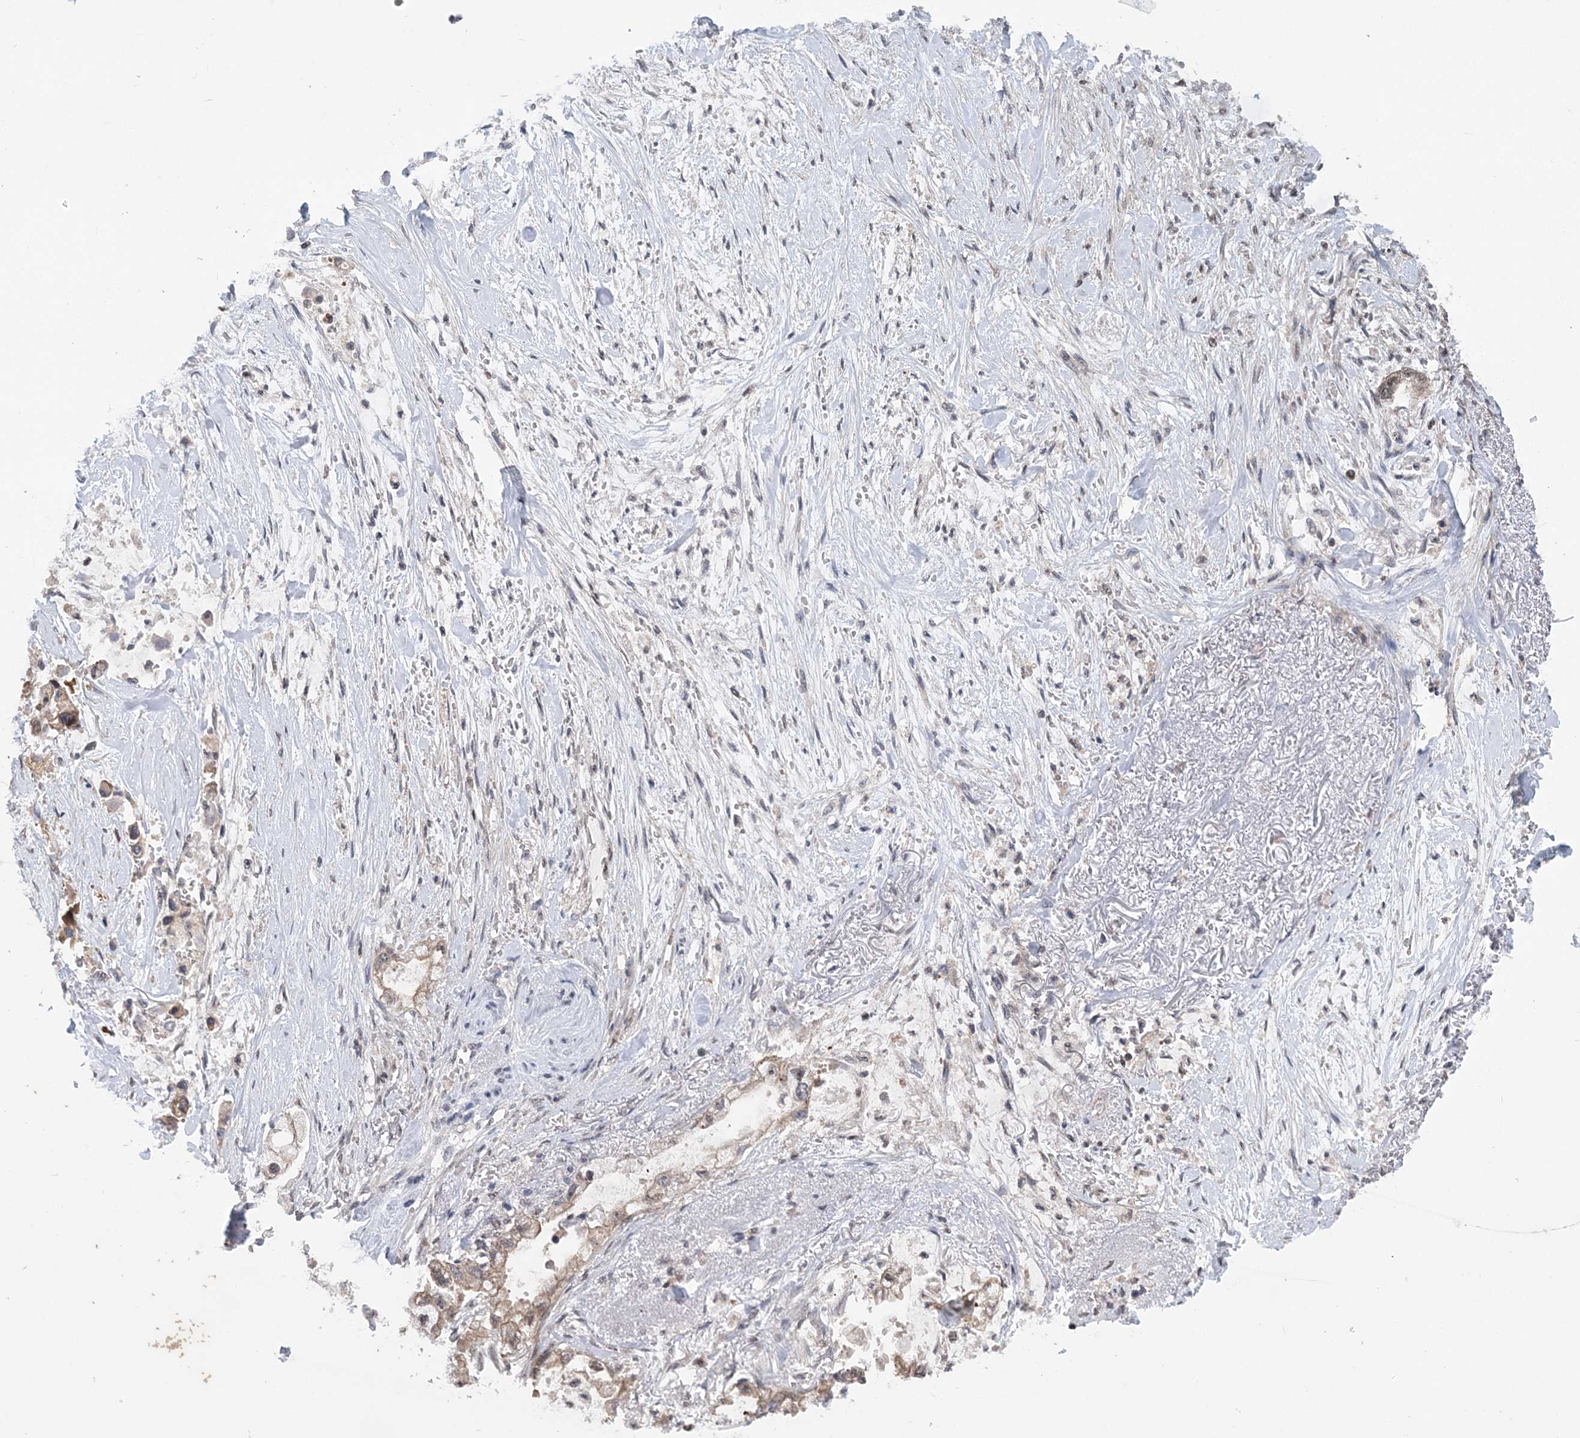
{"staining": {"intensity": "weak", "quantity": ">75%", "location": "cytoplasmic/membranous,nuclear"}, "tissue": "stomach cancer", "cell_type": "Tumor cells", "image_type": "cancer", "snomed": [{"axis": "morphology", "description": "Adenocarcinoma, NOS"}, {"axis": "topography", "description": "Stomach"}], "caption": "Stomach cancer tissue demonstrates weak cytoplasmic/membranous and nuclear positivity in about >75% of tumor cells Nuclei are stained in blue.", "gene": "CCDC152", "patient": {"sex": "male", "age": 62}}